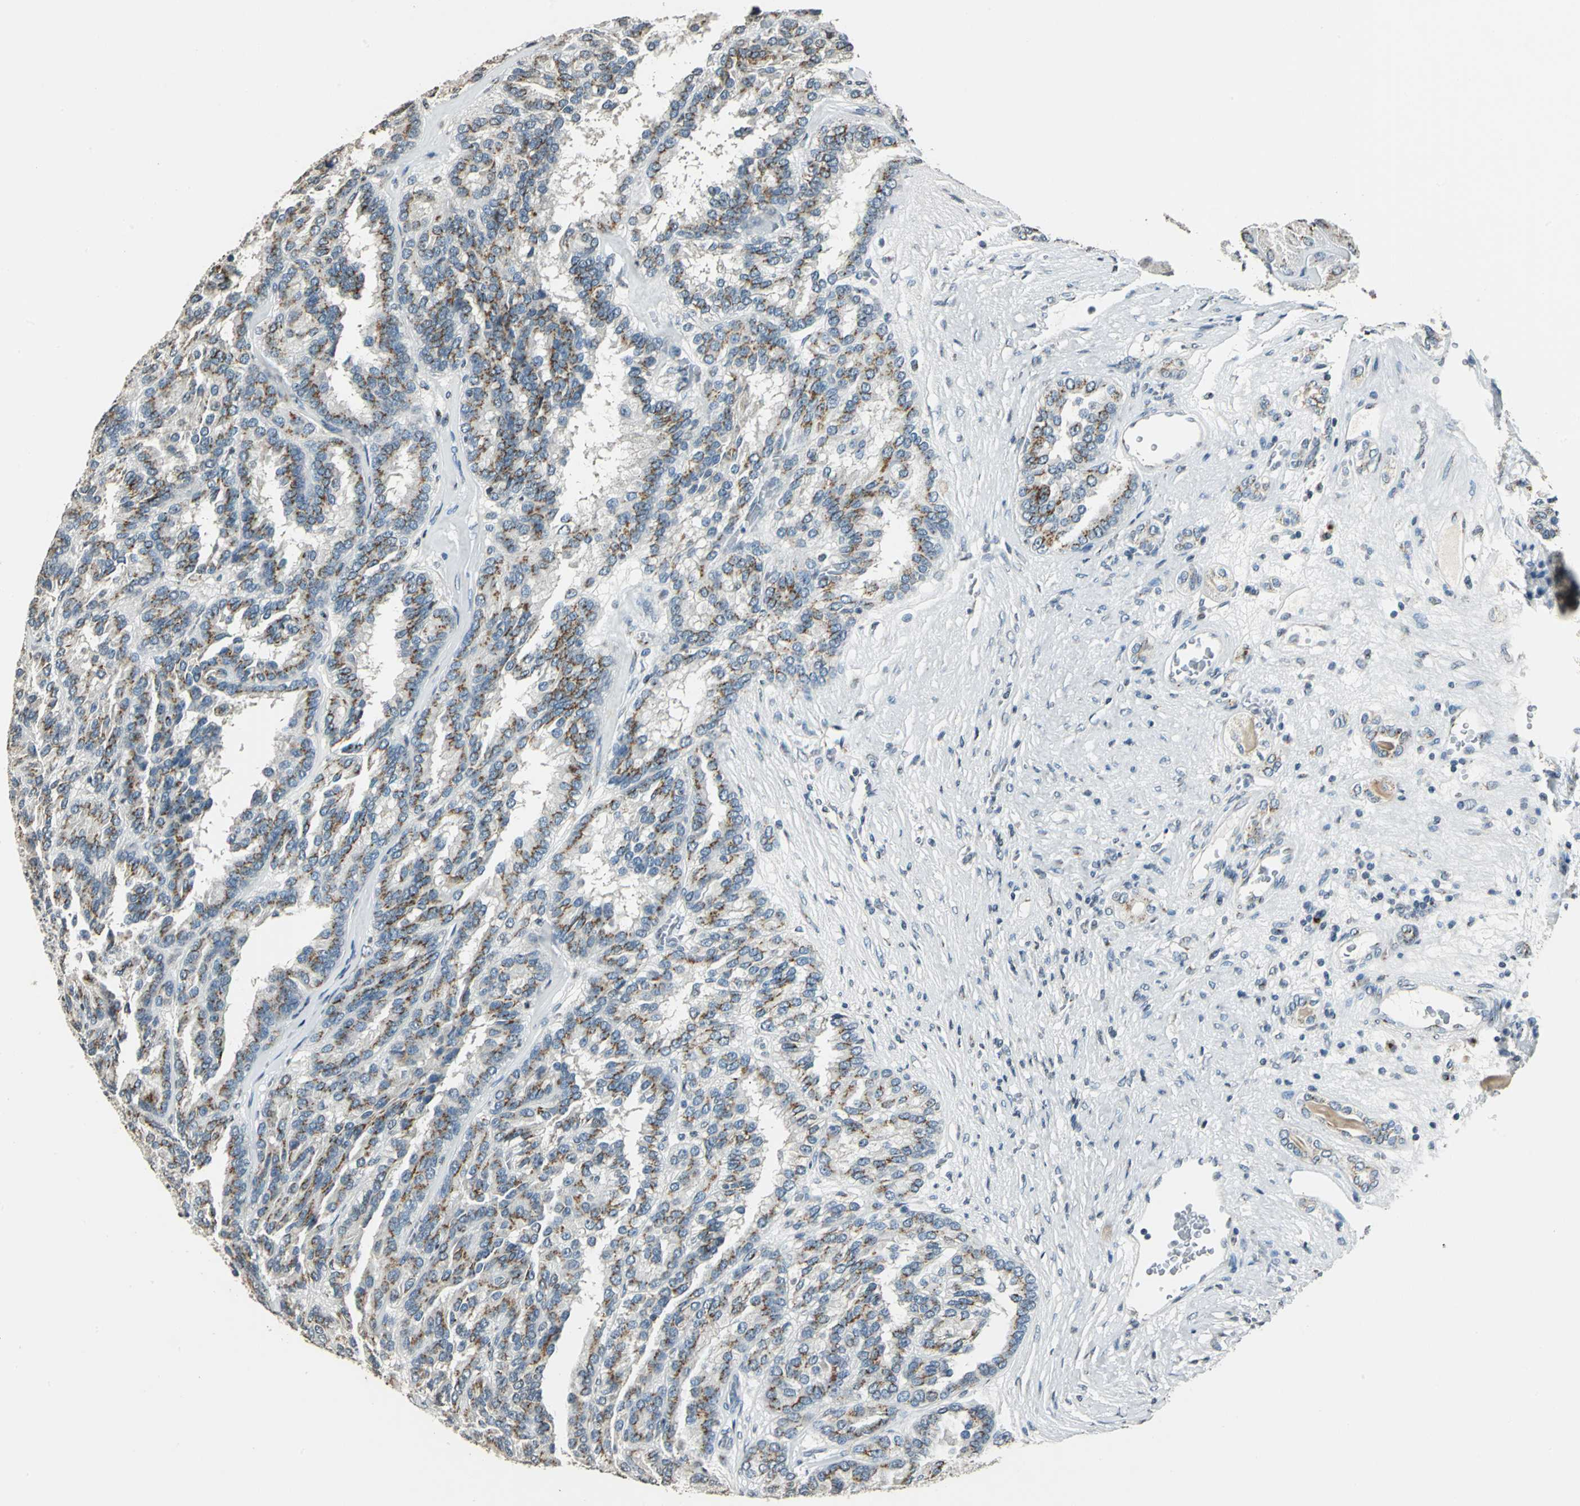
{"staining": {"intensity": "moderate", "quantity": "25%-75%", "location": "cytoplasmic/membranous"}, "tissue": "renal cancer", "cell_type": "Tumor cells", "image_type": "cancer", "snomed": [{"axis": "morphology", "description": "Adenocarcinoma, NOS"}, {"axis": "topography", "description": "Kidney"}], "caption": "DAB (3,3'-diaminobenzidine) immunohistochemical staining of adenocarcinoma (renal) exhibits moderate cytoplasmic/membranous protein staining in about 25%-75% of tumor cells.", "gene": "TMEM115", "patient": {"sex": "male", "age": 46}}